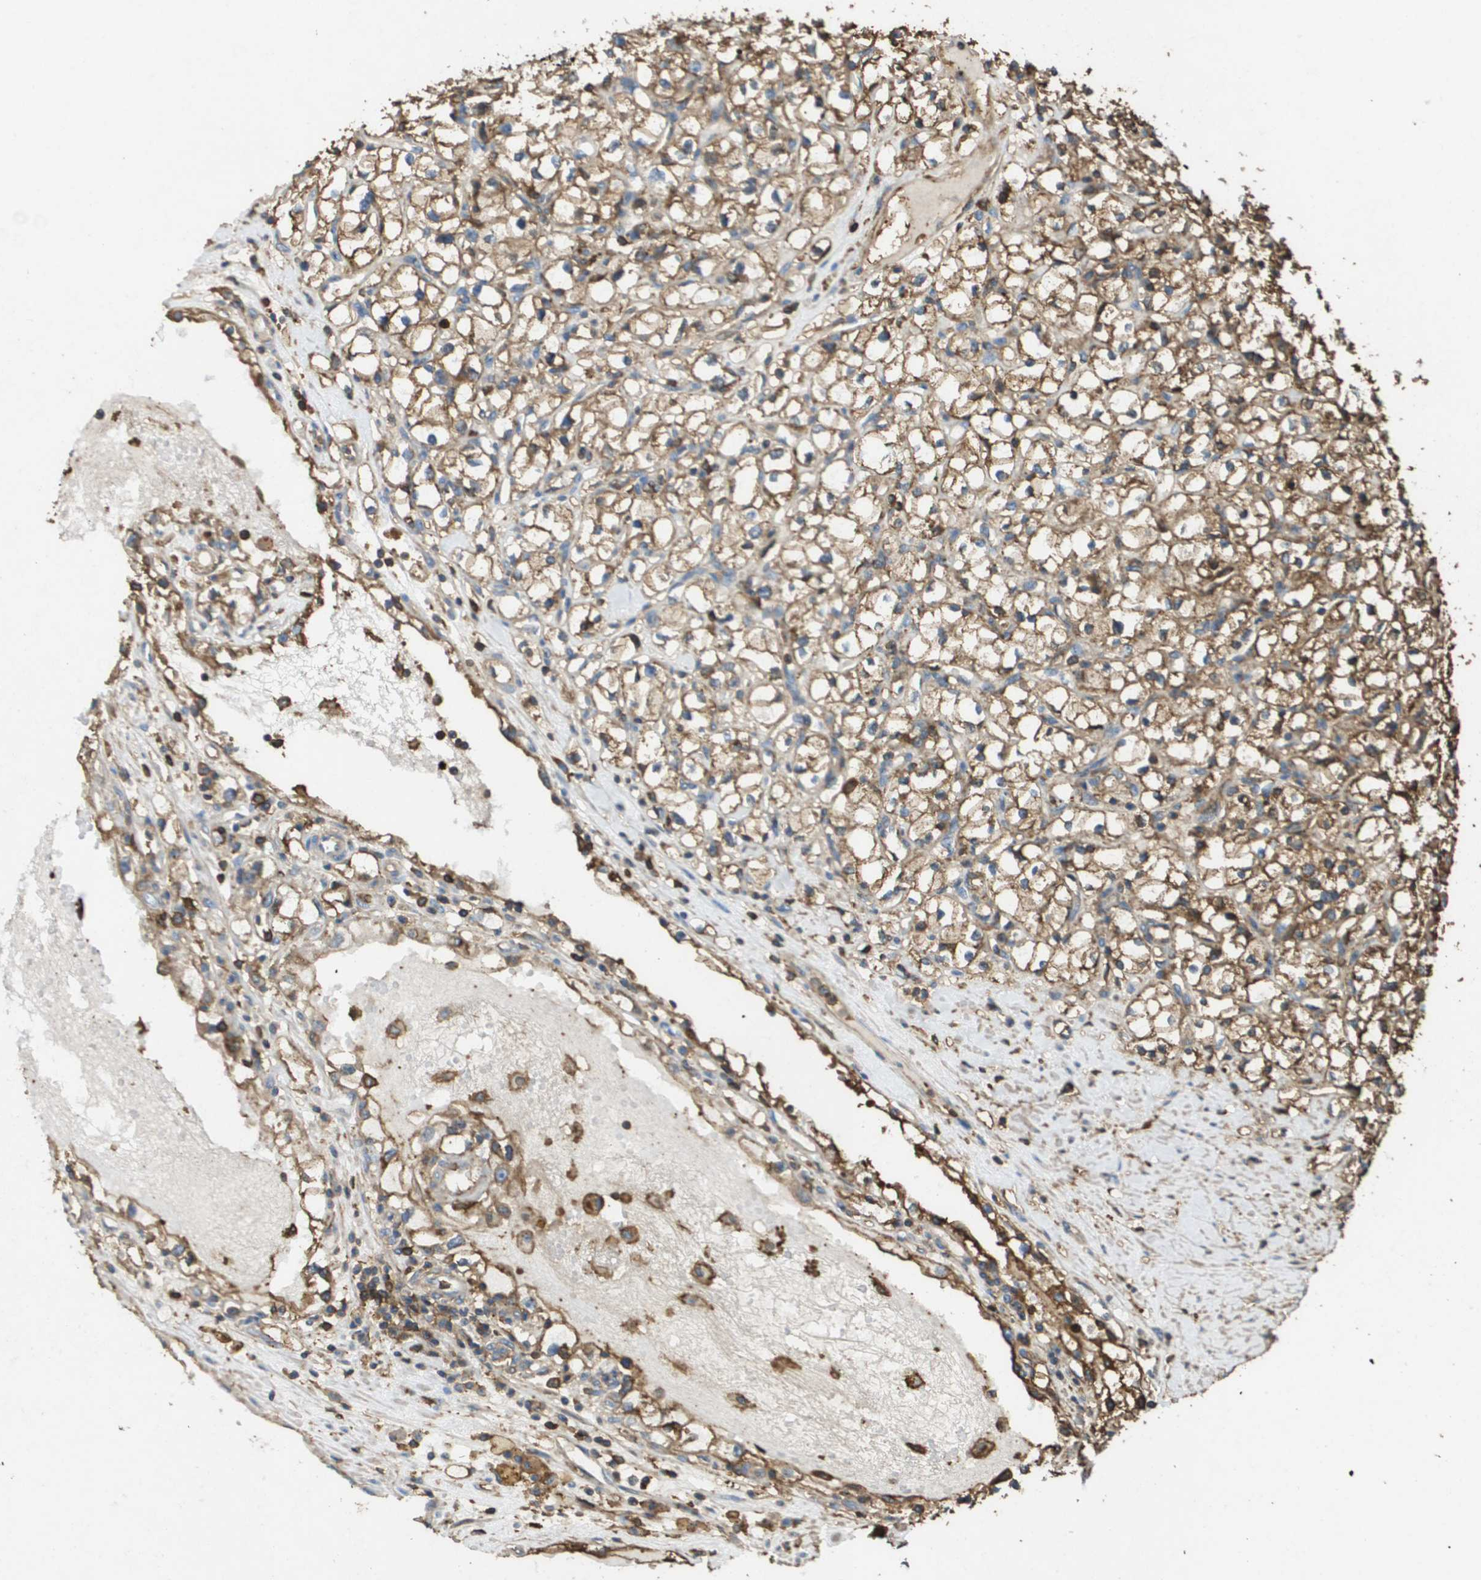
{"staining": {"intensity": "moderate", "quantity": ">75%", "location": "cytoplasmic/membranous"}, "tissue": "renal cancer", "cell_type": "Tumor cells", "image_type": "cancer", "snomed": [{"axis": "morphology", "description": "Adenocarcinoma, NOS"}, {"axis": "topography", "description": "Kidney"}], "caption": "This is an image of IHC staining of renal cancer (adenocarcinoma), which shows moderate staining in the cytoplasmic/membranous of tumor cells.", "gene": "PASK", "patient": {"sex": "male", "age": 56}}